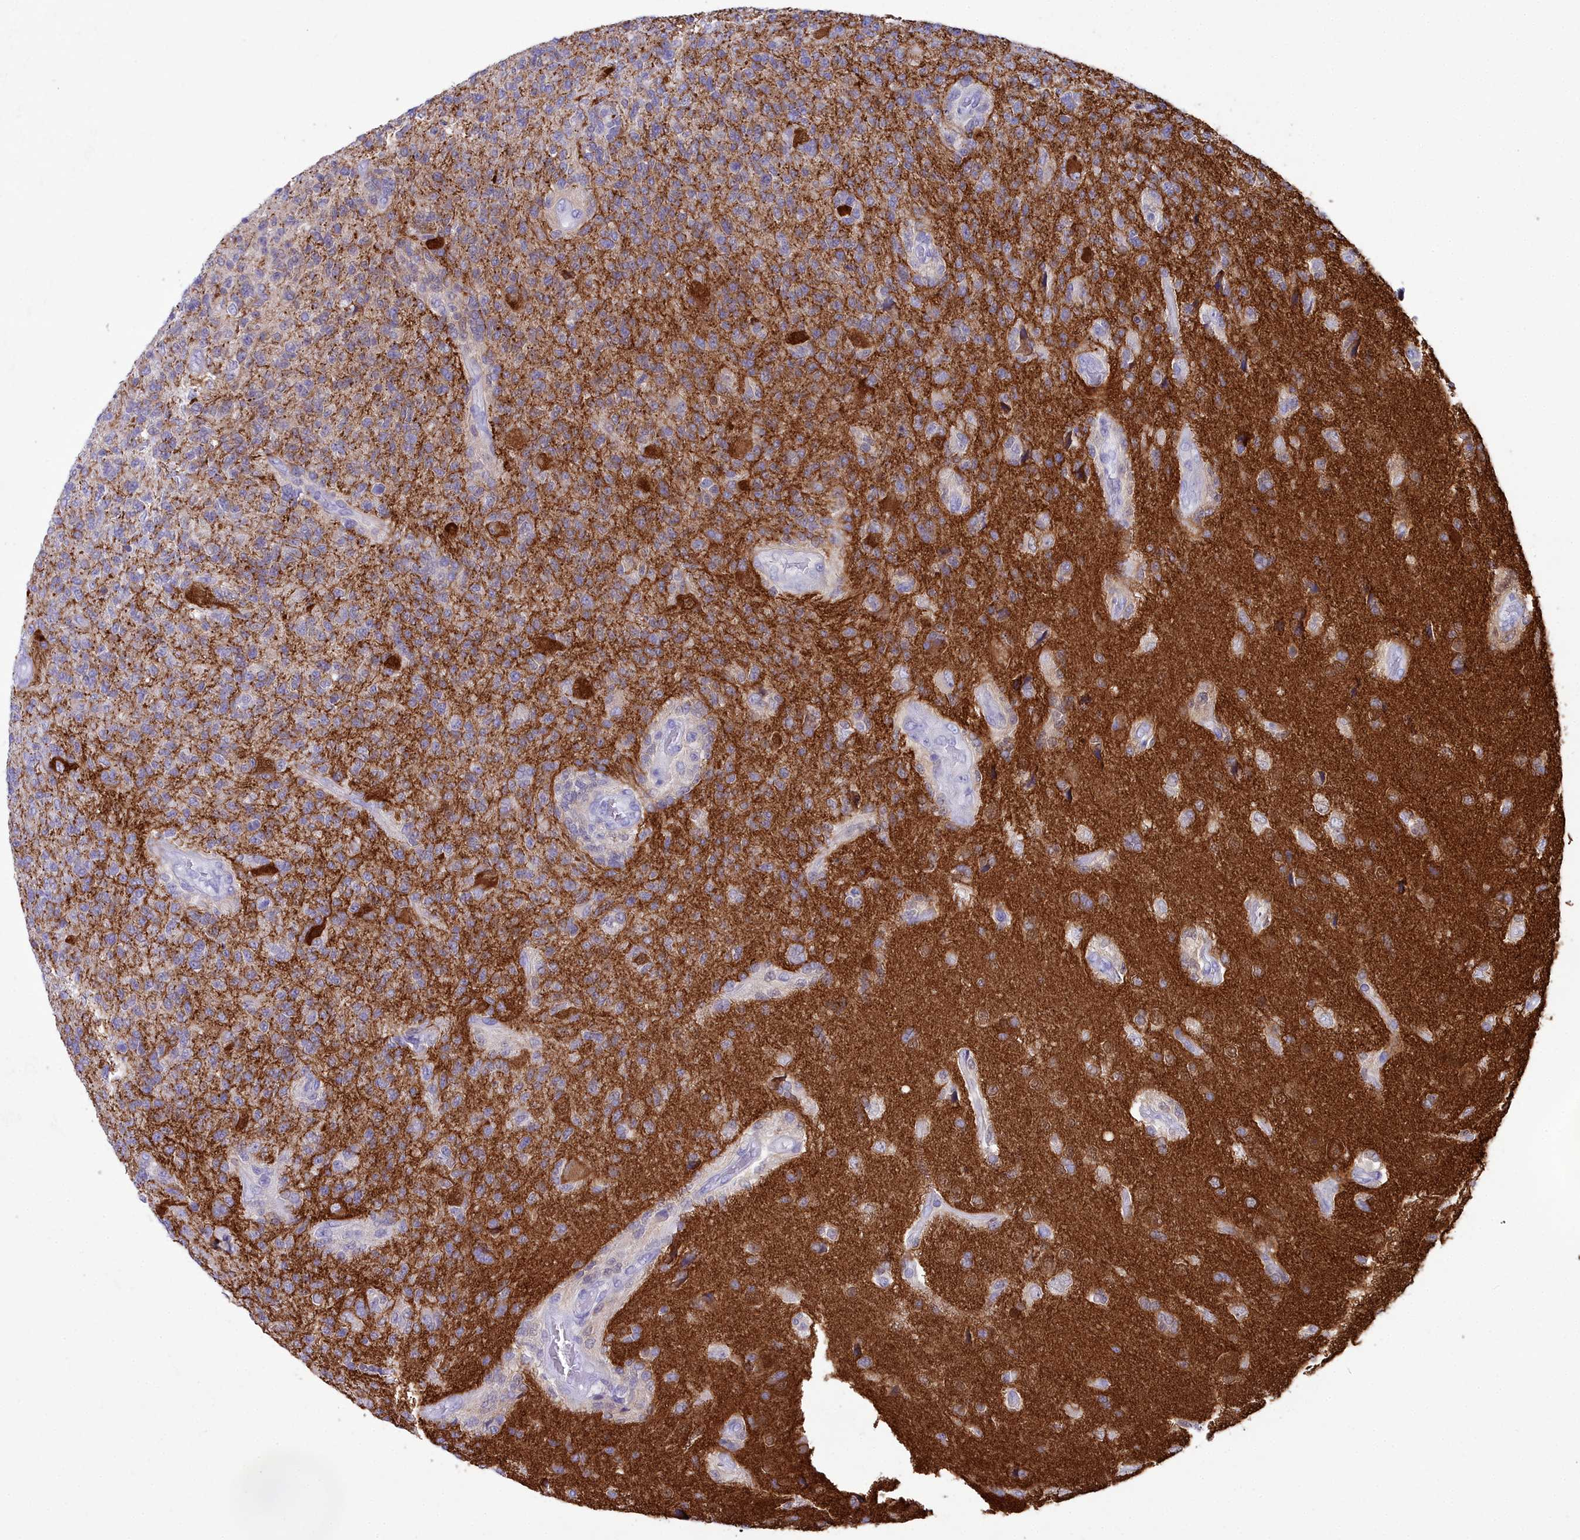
{"staining": {"intensity": "moderate", "quantity": "<25%", "location": "cytoplasmic/membranous"}, "tissue": "glioma", "cell_type": "Tumor cells", "image_type": "cancer", "snomed": [{"axis": "morphology", "description": "Glioma, malignant, High grade"}, {"axis": "topography", "description": "Brain"}], "caption": "Malignant high-grade glioma tissue demonstrates moderate cytoplasmic/membranous staining in about <25% of tumor cells", "gene": "MAP6", "patient": {"sex": "male", "age": 56}}